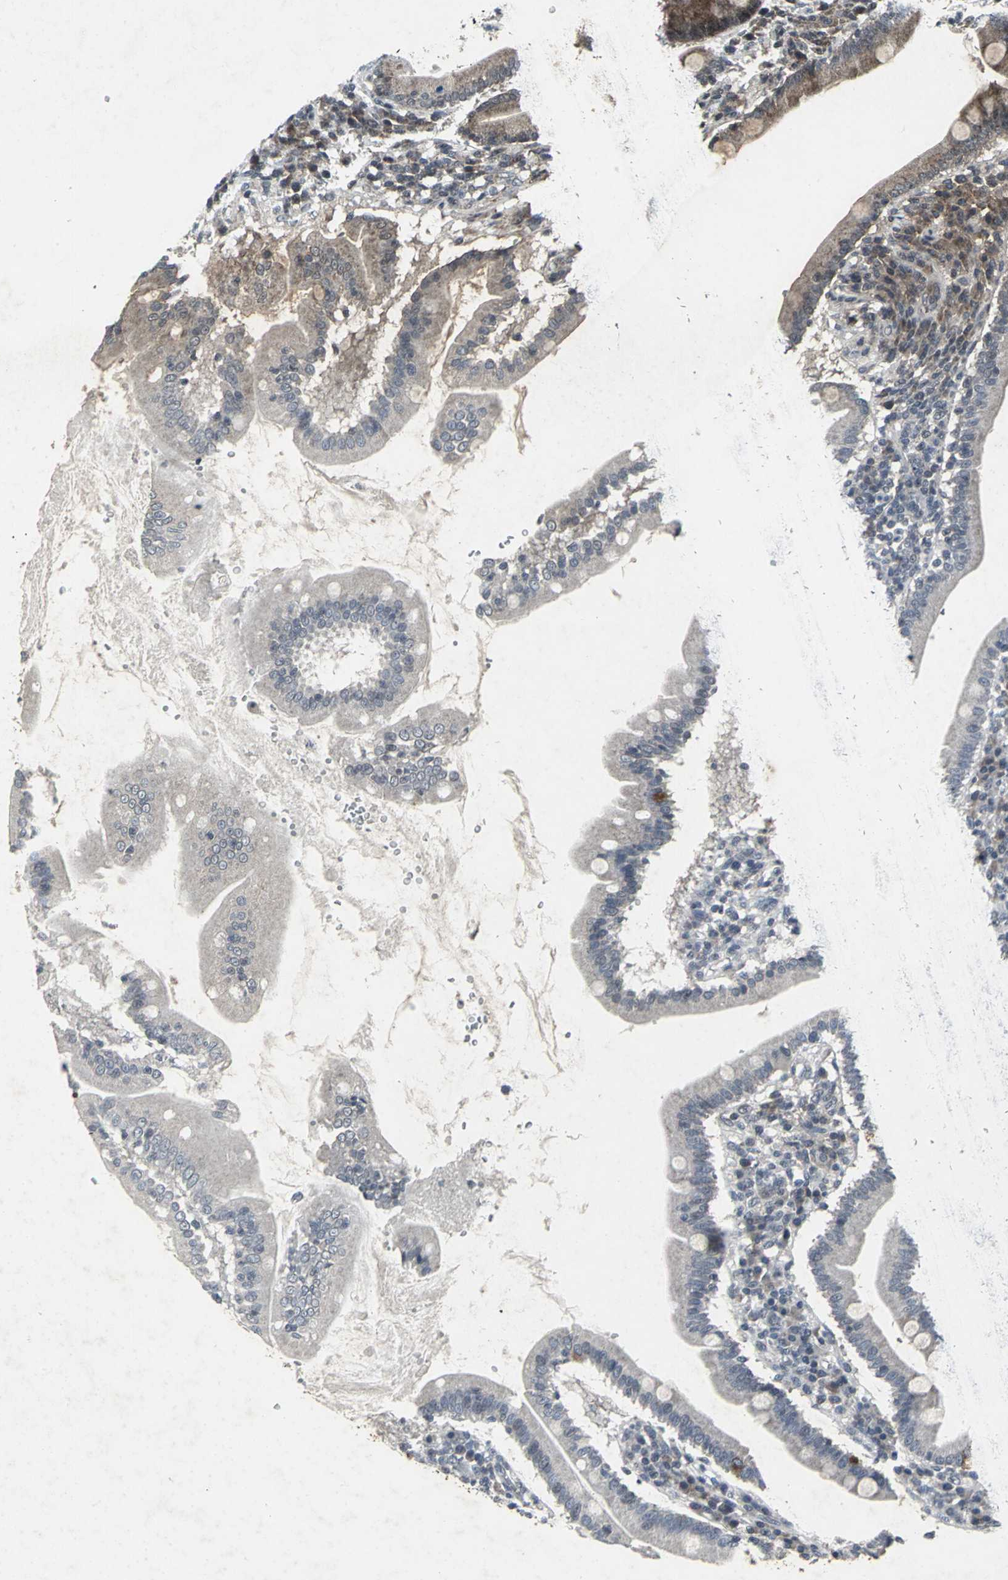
{"staining": {"intensity": "strong", "quantity": ">75%", "location": "cytoplasmic/membranous"}, "tissue": "duodenum", "cell_type": "Glandular cells", "image_type": "normal", "snomed": [{"axis": "morphology", "description": "Normal tissue, NOS"}, {"axis": "topography", "description": "Duodenum"}], "caption": "High-magnification brightfield microscopy of benign duodenum stained with DAB (3,3'-diaminobenzidine) (brown) and counterstained with hematoxylin (blue). glandular cells exhibit strong cytoplasmic/membranous staining is appreciated in approximately>75% of cells. The staining is performed using DAB brown chromogen to label protein expression. The nuclei are counter-stained blue using hematoxylin.", "gene": "BMP4", "patient": {"sex": "male", "age": 50}}